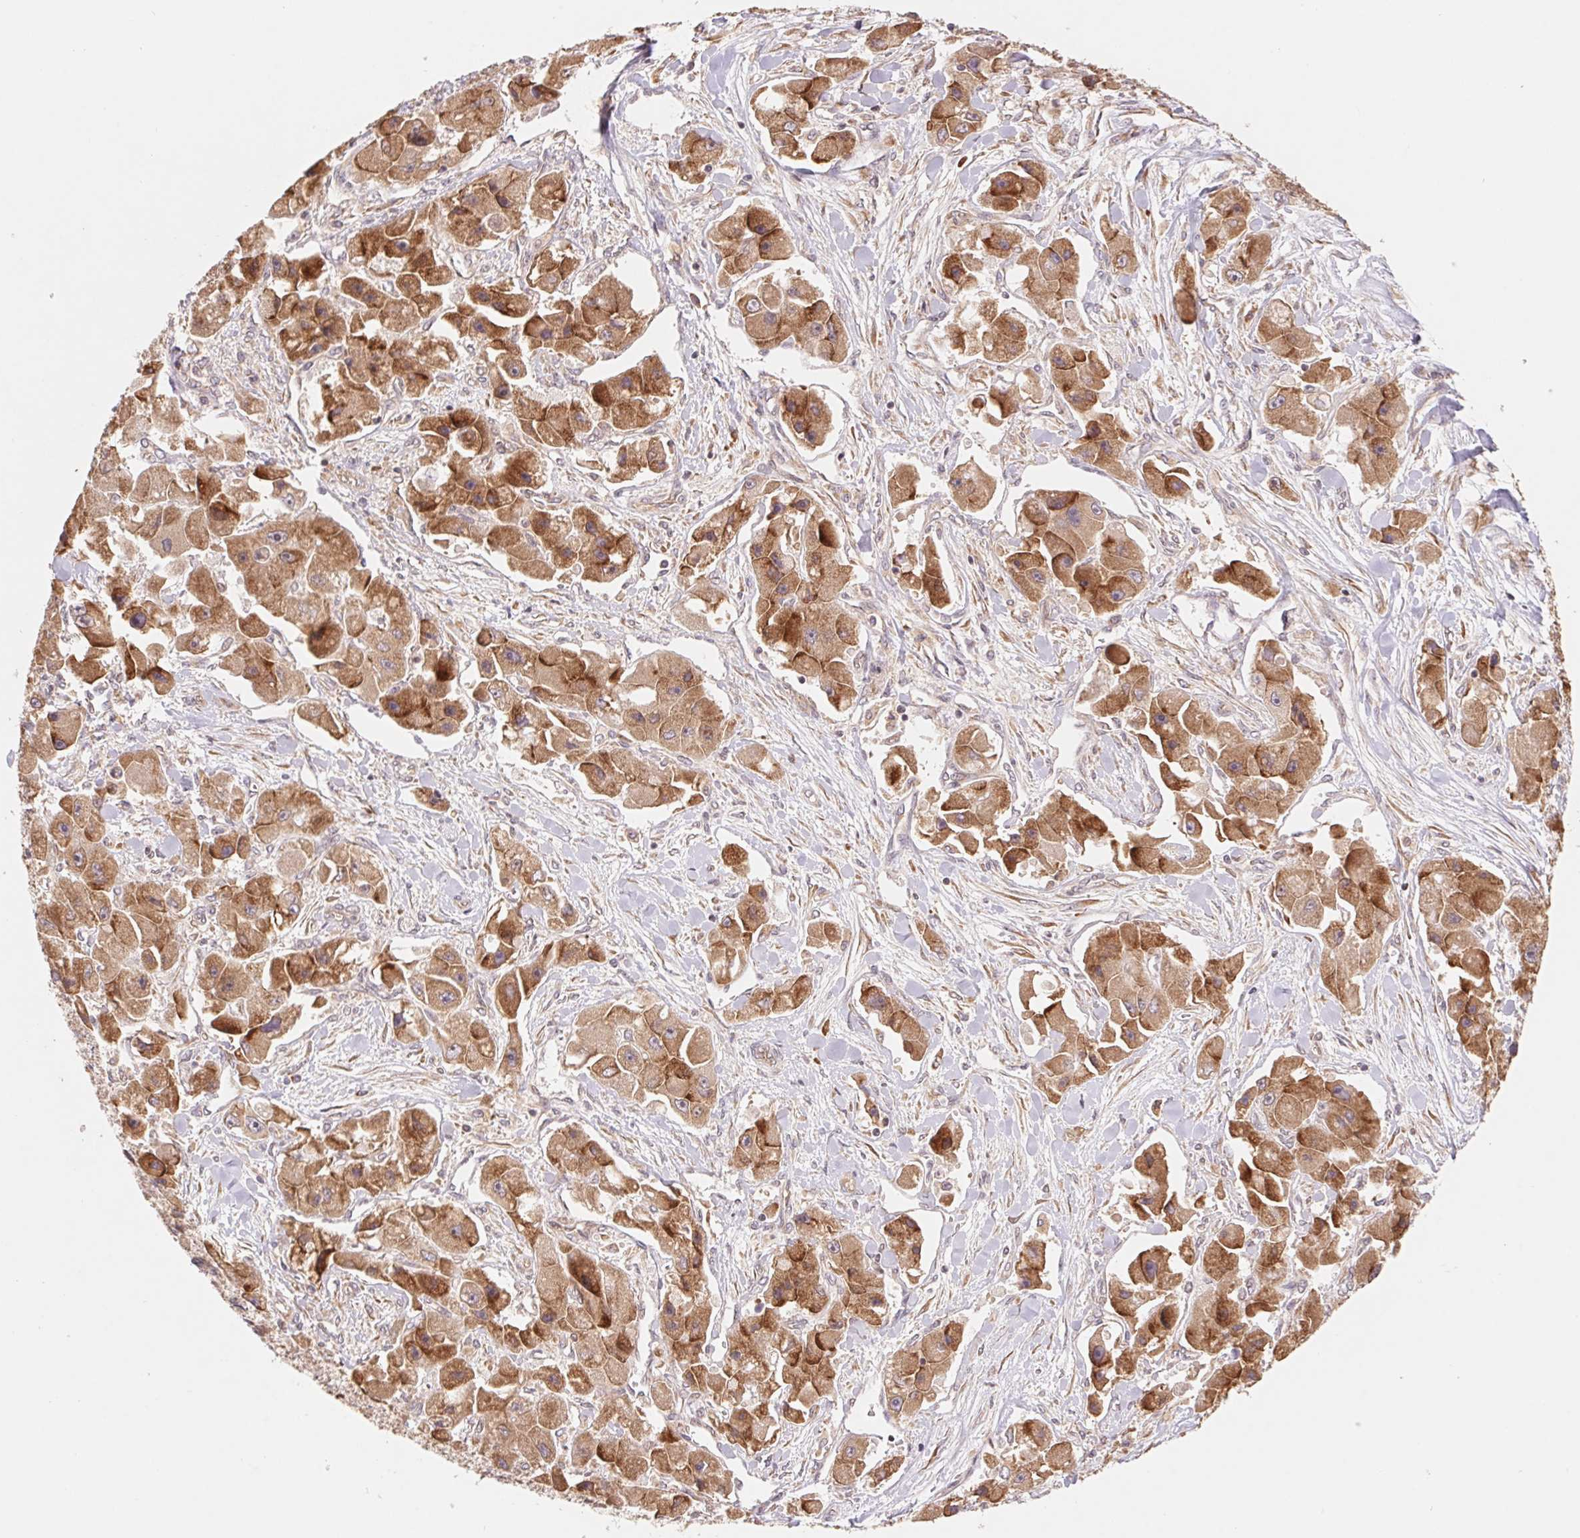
{"staining": {"intensity": "moderate", "quantity": ">75%", "location": "cytoplasmic/membranous"}, "tissue": "liver cancer", "cell_type": "Tumor cells", "image_type": "cancer", "snomed": [{"axis": "morphology", "description": "Carcinoma, Hepatocellular, NOS"}, {"axis": "topography", "description": "Liver"}], "caption": "Immunohistochemistry (DAB (3,3'-diaminobenzidine)) staining of human liver hepatocellular carcinoma exhibits moderate cytoplasmic/membranous protein staining in approximately >75% of tumor cells.", "gene": "RPL27A", "patient": {"sex": "male", "age": 24}}